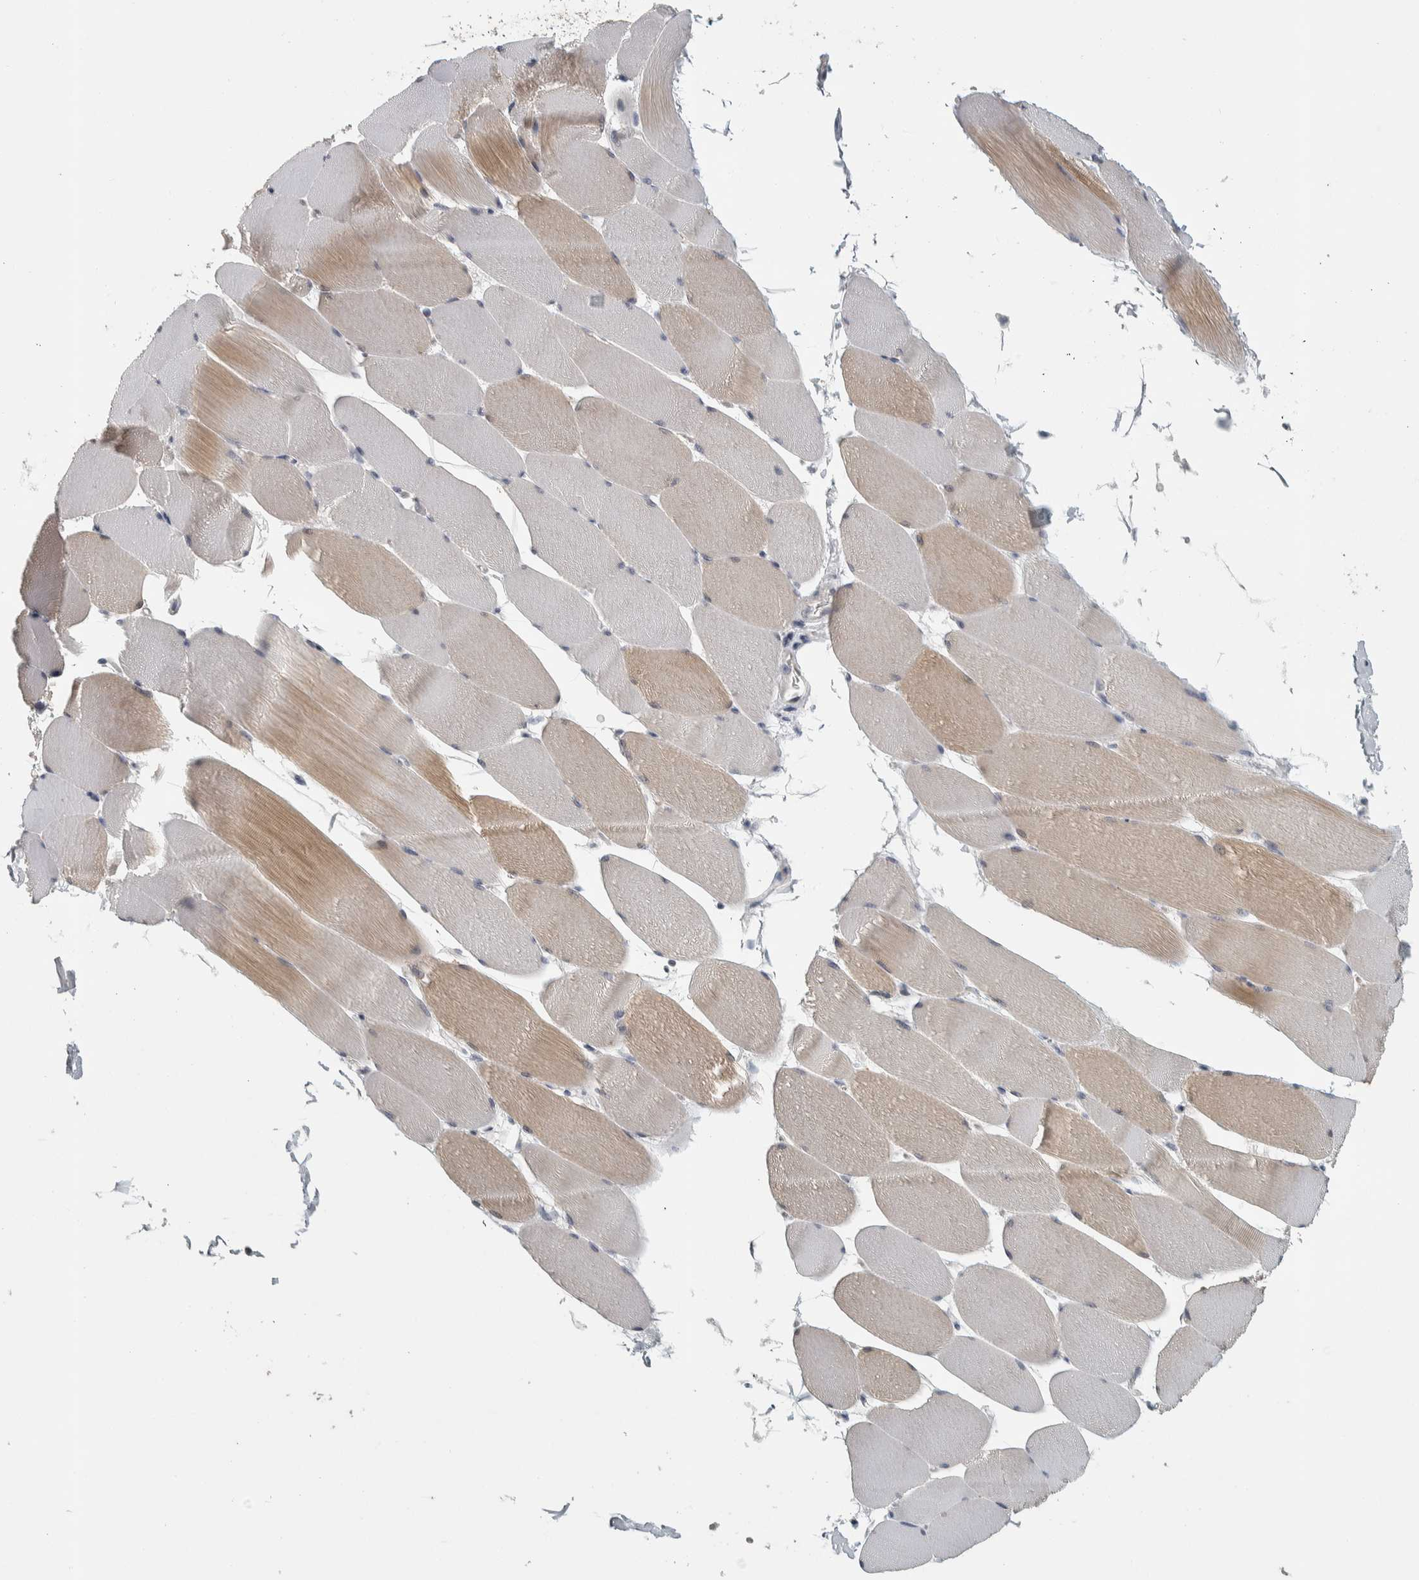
{"staining": {"intensity": "moderate", "quantity": "<25%", "location": "cytoplasmic/membranous"}, "tissue": "skeletal muscle", "cell_type": "Myocytes", "image_type": "normal", "snomed": [{"axis": "morphology", "description": "Normal tissue, NOS"}, {"axis": "topography", "description": "Skeletal muscle"}], "caption": "Immunohistochemistry (DAB (3,3'-diaminobenzidine)) staining of normal human skeletal muscle displays moderate cytoplasmic/membranous protein expression in approximately <25% of myocytes. (DAB (3,3'-diaminobenzidine) IHC with brightfield microscopy, high magnification).", "gene": "DCAF10", "patient": {"sex": "male", "age": 62}}